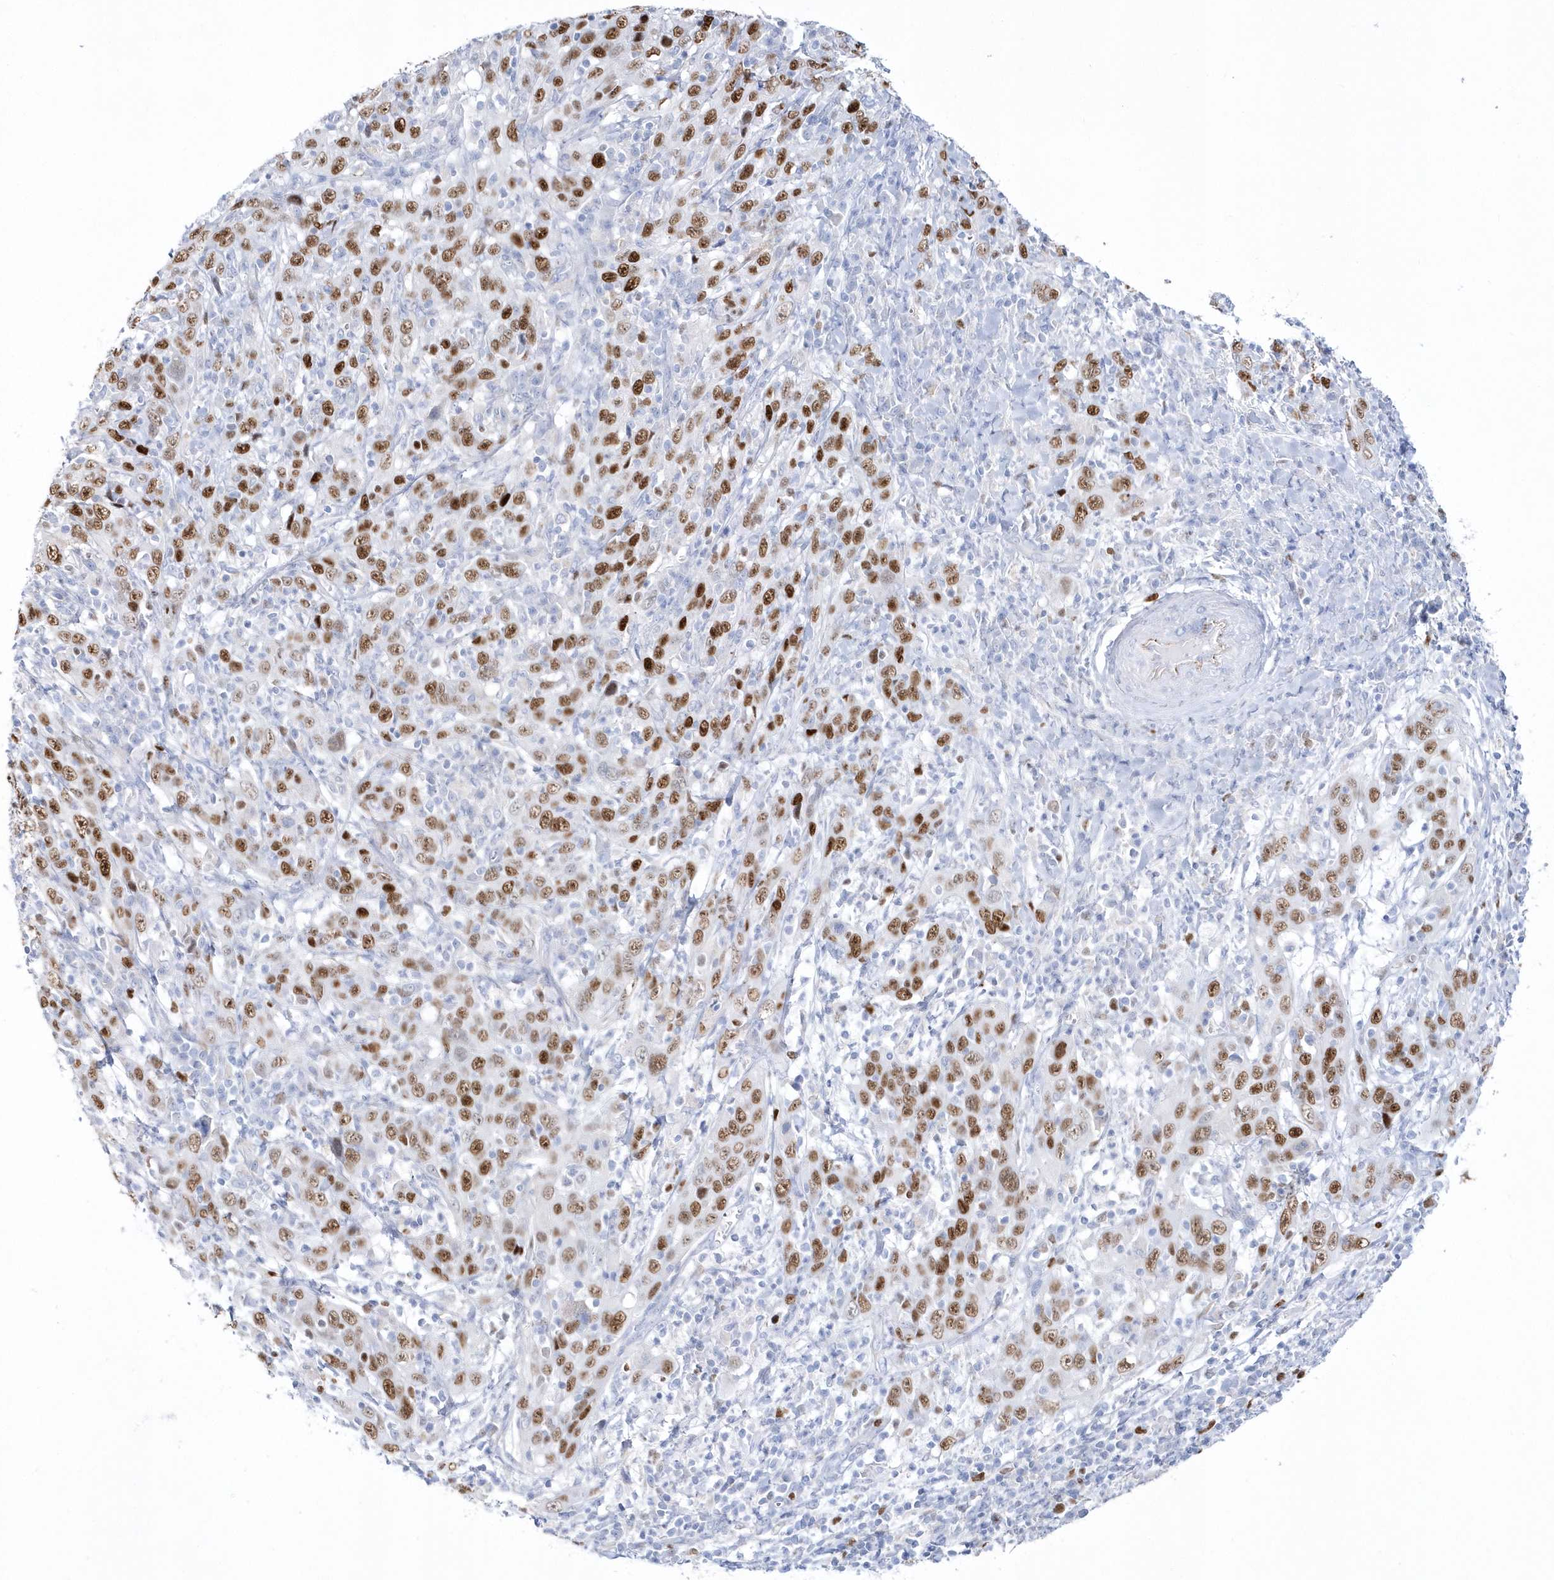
{"staining": {"intensity": "strong", "quantity": "25%-75%", "location": "nuclear"}, "tissue": "cervical cancer", "cell_type": "Tumor cells", "image_type": "cancer", "snomed": [{"axis": "morphology", "description": "Squamous cell carcinoma, NOS"}, {"axis": "topography", "description": "Cervix"}], "caption": "Strong nuclear staining is seen in about 25%-75% of tumor cells in cervical cancer (squamous cell carcinoma). The staining is performed using DAB (3,3'-diaminobenzidine) brown chromogen to label protein expression. The nuclei are counter-stained blue using hematoxylin.", "gene": "TMCO6", "patient": {"sex": "female", "age": 46}}